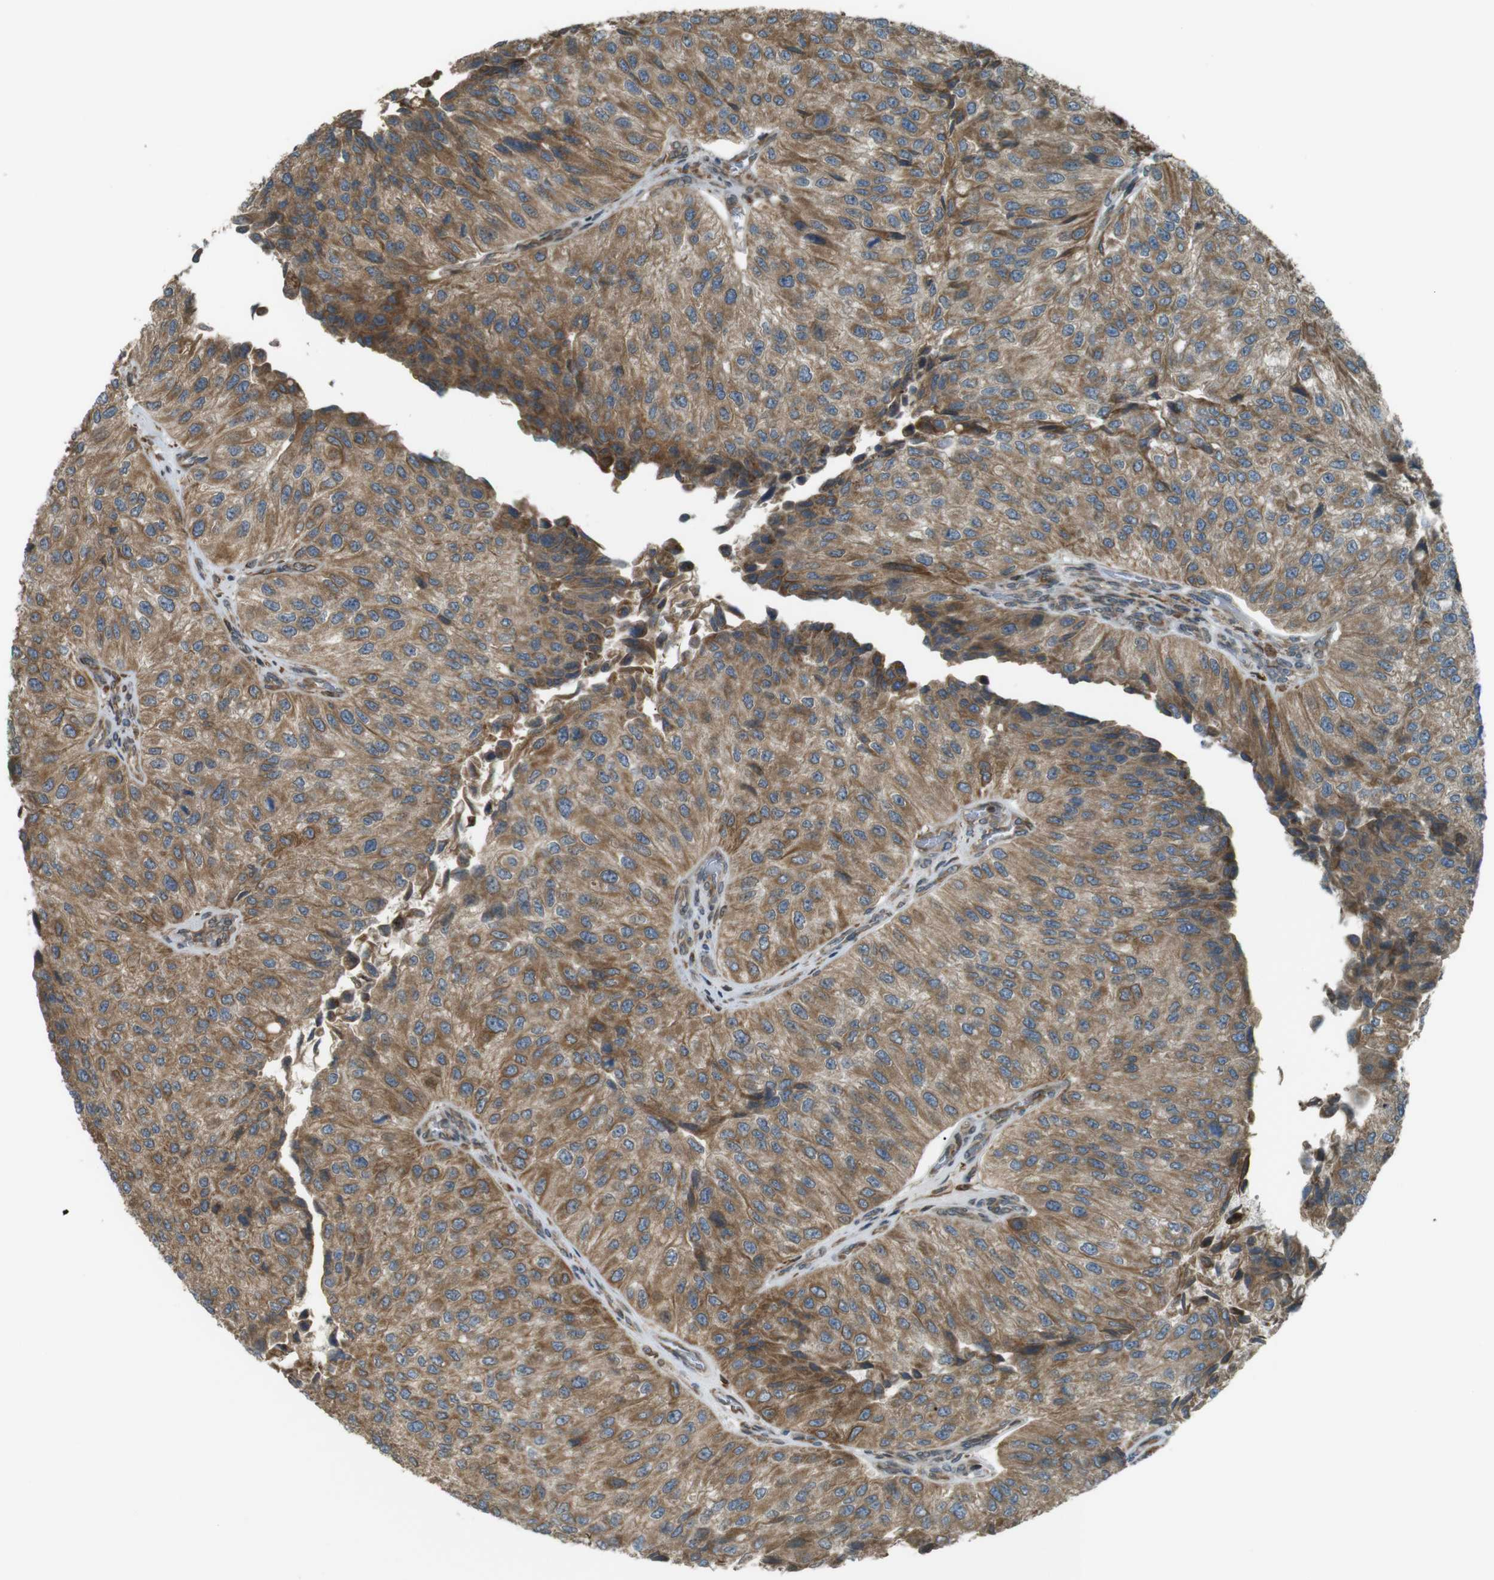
{"staining": {"intensity": "moderate", "quantity": ">75%", "location": "cytoplasmic/membranous"}, "tissue": "urothelial cancer", "cell_type": "Tumor cells", "image_type": "cancer", "snomed": [{"axis": "morphology", "description": "Urothelial carcinoma, High grade"}, {"axis": "topography", "description": "Kidney"}, {"axis": "topography", "description": "Urinary bladder"}], "caption": "A micrograph of human urothelial carcinoma (high-grade) stained for a protein displays moderate cytoplasmic/membranous brown staining in tumor cells. The staining is performed using DAB brown chromogen to label protein expression. The nuclei are counter-stained blue using hematoxylin.", "gene": "TMED4", "patient": {"sex": "male", "age": 77}}